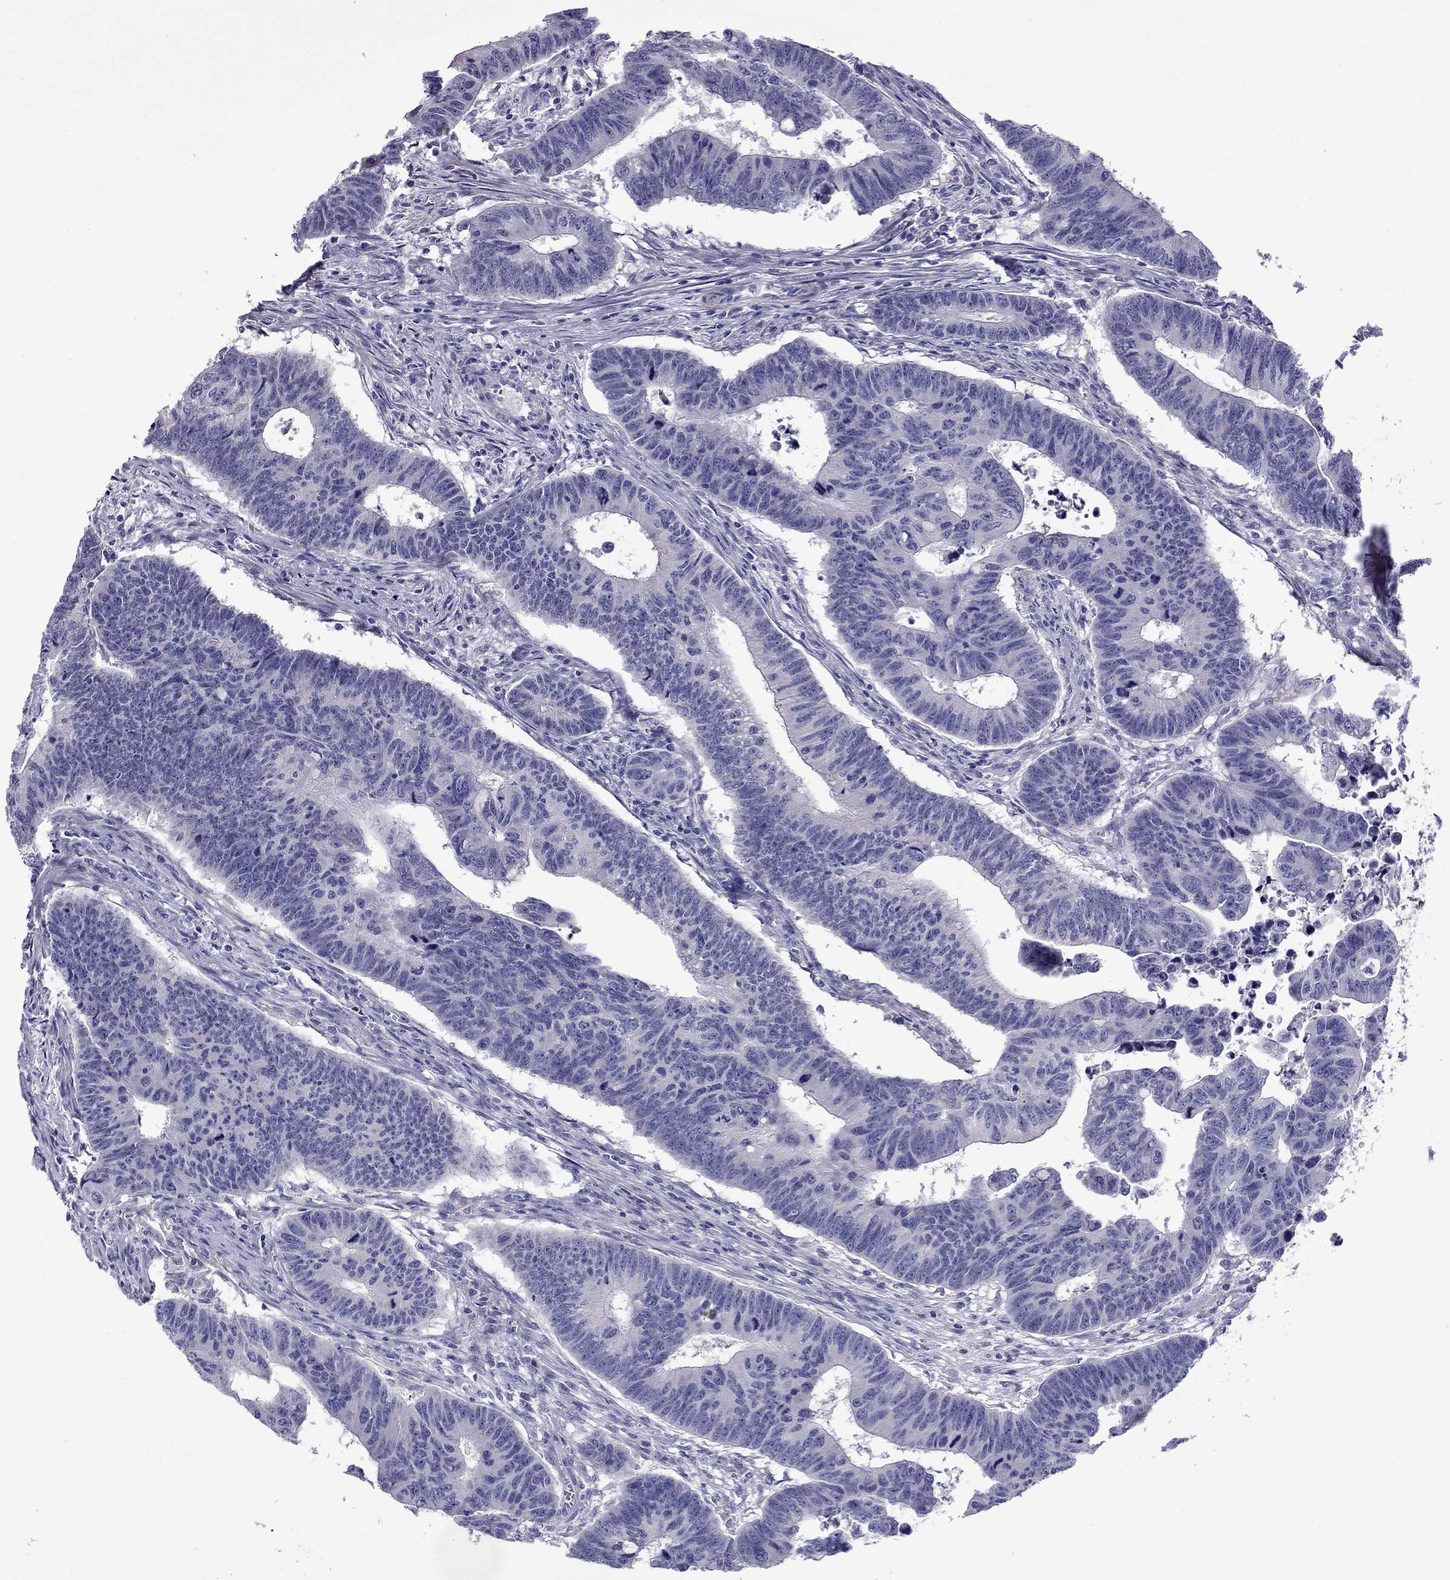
{"staining": {"intensity": "negative", "quantity": "none", "location": "none"}, "tissue": "colorectal cancer", "cell_type": "Tumor cells", "image_type": "cancer", "snomed": [{"axis": "morphology", "description": "Adenocarcinoma, NOS"}, {"axis": "topography", "description": "Appendix"}, {"axis": "topography", "description": "Colon"}, {"axis": "topography", "description": "Cecum"}, {"axis": "topography", "description": "Colon asc"}], "caption": "A high-resolution micrograph shows immunohistochemistry (IHC) staining of colorectal adenocarcinoma, which demonstrates no significant positivity in tumor cells.", "gene": "STAR", "patient": {"sex": "female", "age": 85}}